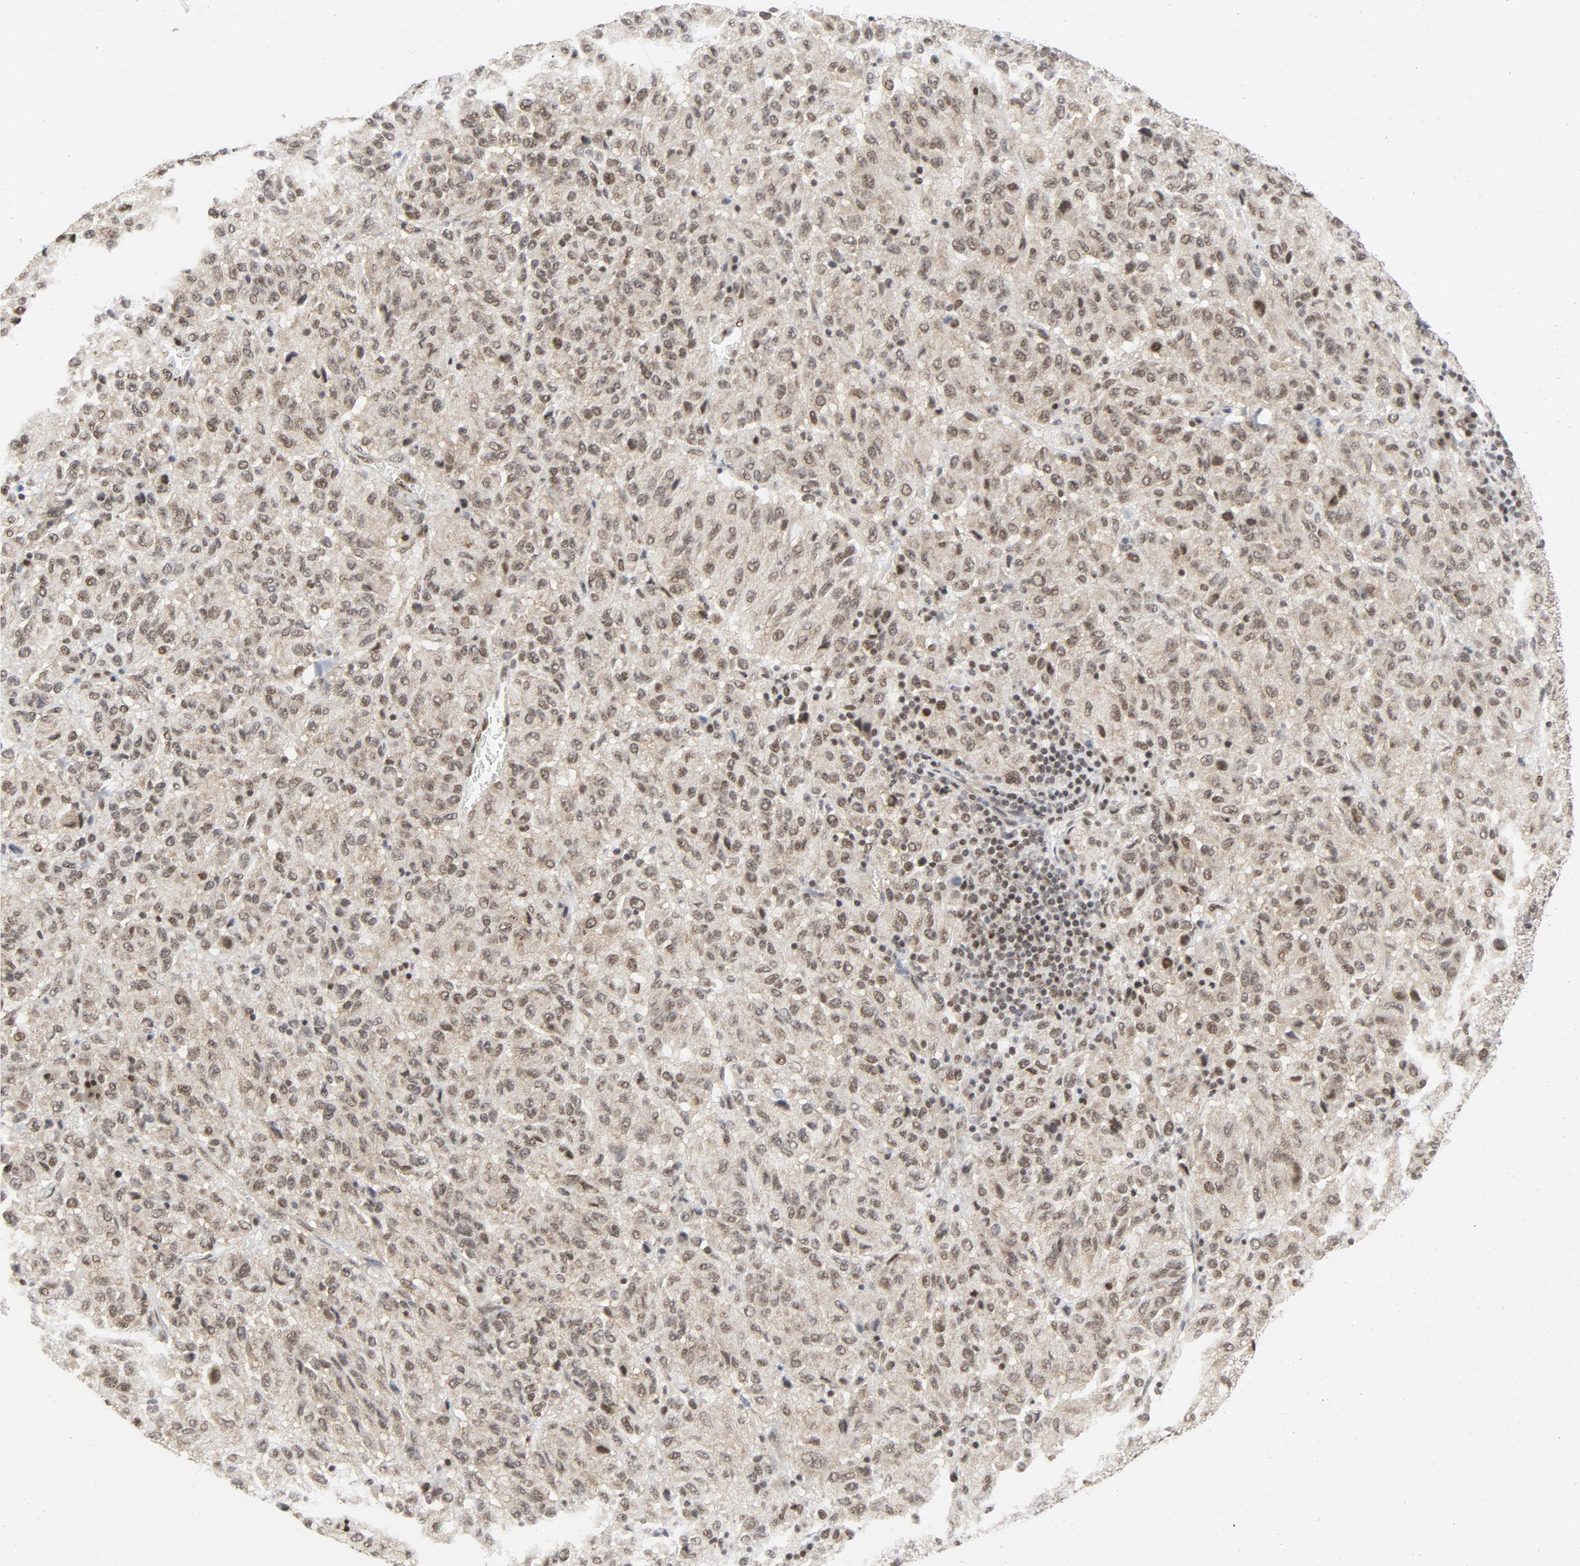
{"staining": {"intensity": "weak", "quantity": ">75%", "location": "nuclear"}, "tissue": "melanoma", "cell_type": "Tumor cells", "image_type": "cancer", "snomed": [{"axis": "morphology", "description": "Malignant melanoma, Metastatic site"}, {"axis": "topography", "description": "Lung"}], "caption": "The immunohistochemical stain shows weak nuclear positivity in tumor cells of melanoma tissue.", "gene": "ERCC1", "patient": {"sex": "male", "age": 64}}